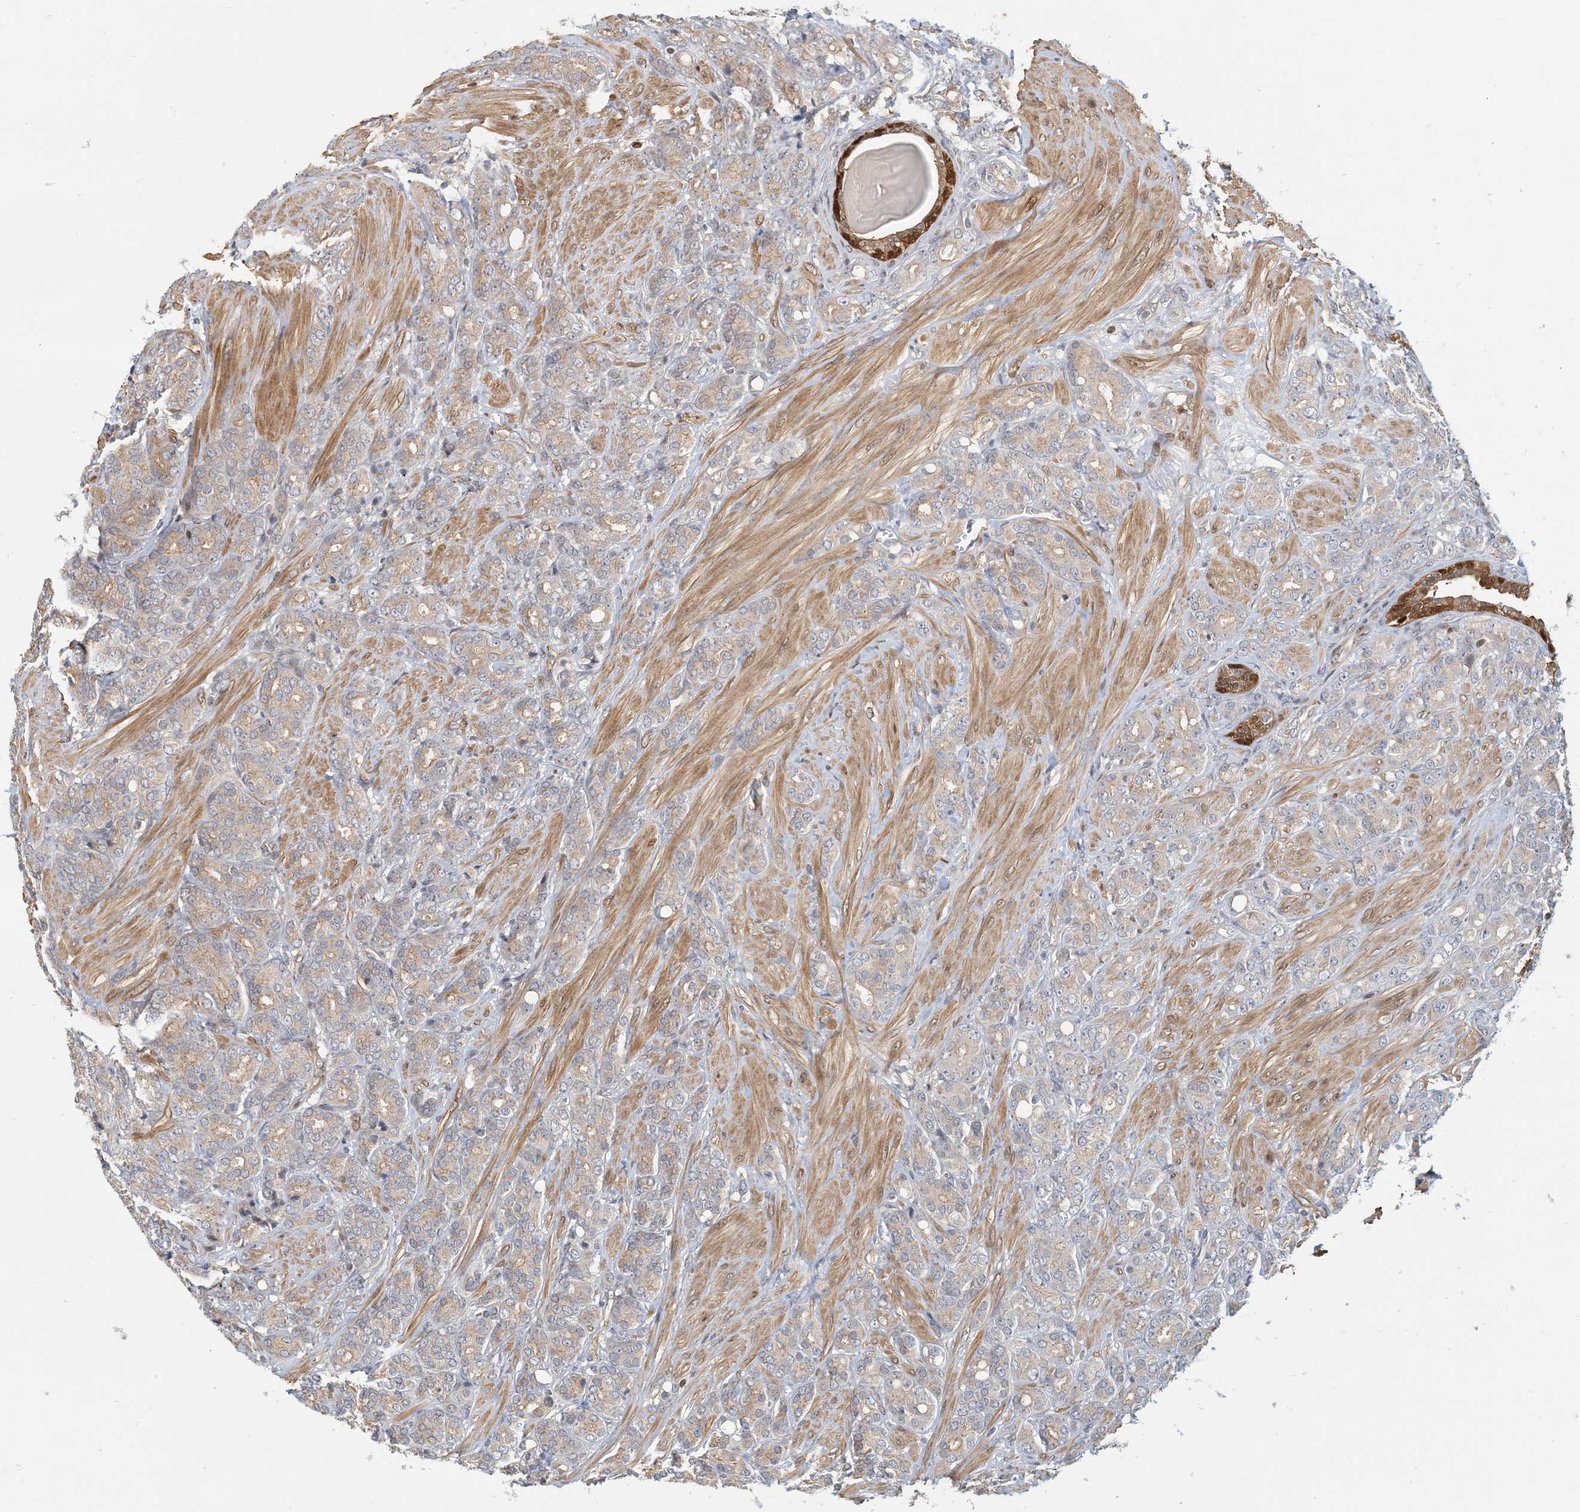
{"staining": {"intensity": "weak", "quantity": "25%-75%", "location": "cytoplasmic/membranous"}, "tissue": "prostate cancer", "cell_type": "Tumor cells", "image_type": "cancer", "snomed": [{"axis": "morphology", "description": "Adenocarcinoma, High grade"}, {"axis": "topography", "description": "Prostate"}], "caption": "A photomicrograph of human prostate cancer stained for a protein demonstrates weak cytoplasmic/membranous brown staining in tumor cells.", "gene": "MAPKBP1", "patient": {"sex": "male", "age": 62}}